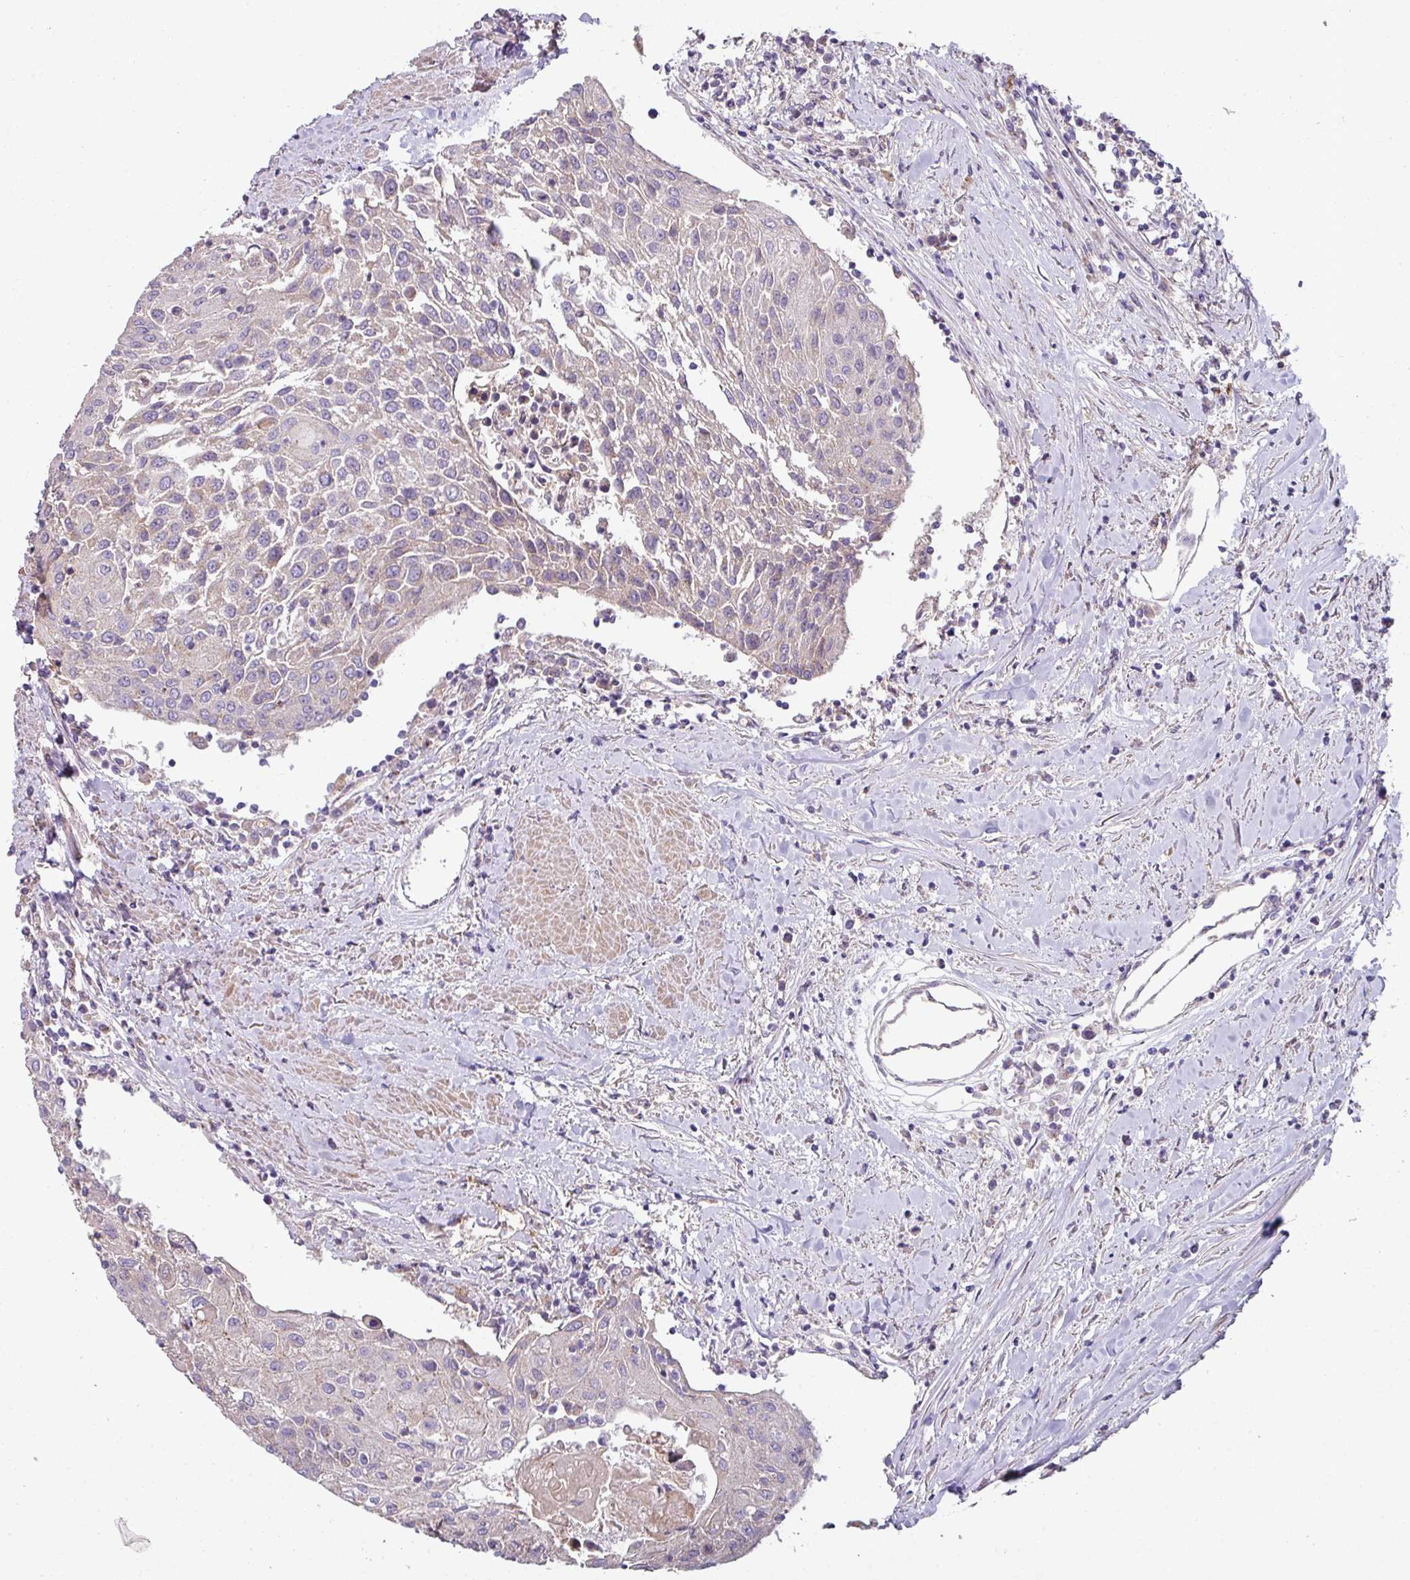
{"staining": {"intensity": "negative", "quantity": "none", "location": "none"}, "tissue": "urothelial cancer", "cell_type": "Tumor cells", "image_type": "cancer", "snomed": [{"axis": "morphology", "description": "Urothelial carcinoma, High grade"}, {"axis": "topography", "description": "Urinary bladder"}], "caption": "A micrograph of high-grade urothelial carcinoma stained for a protein exhibits no brown staining in tumor cells. (Brightfield microscopy of DAB (3,3'-diaminobenzidine) immunohistochemistry at high magnification).", "gene": "LRRC9", "patient": {"sex": "female", "age": 85}}